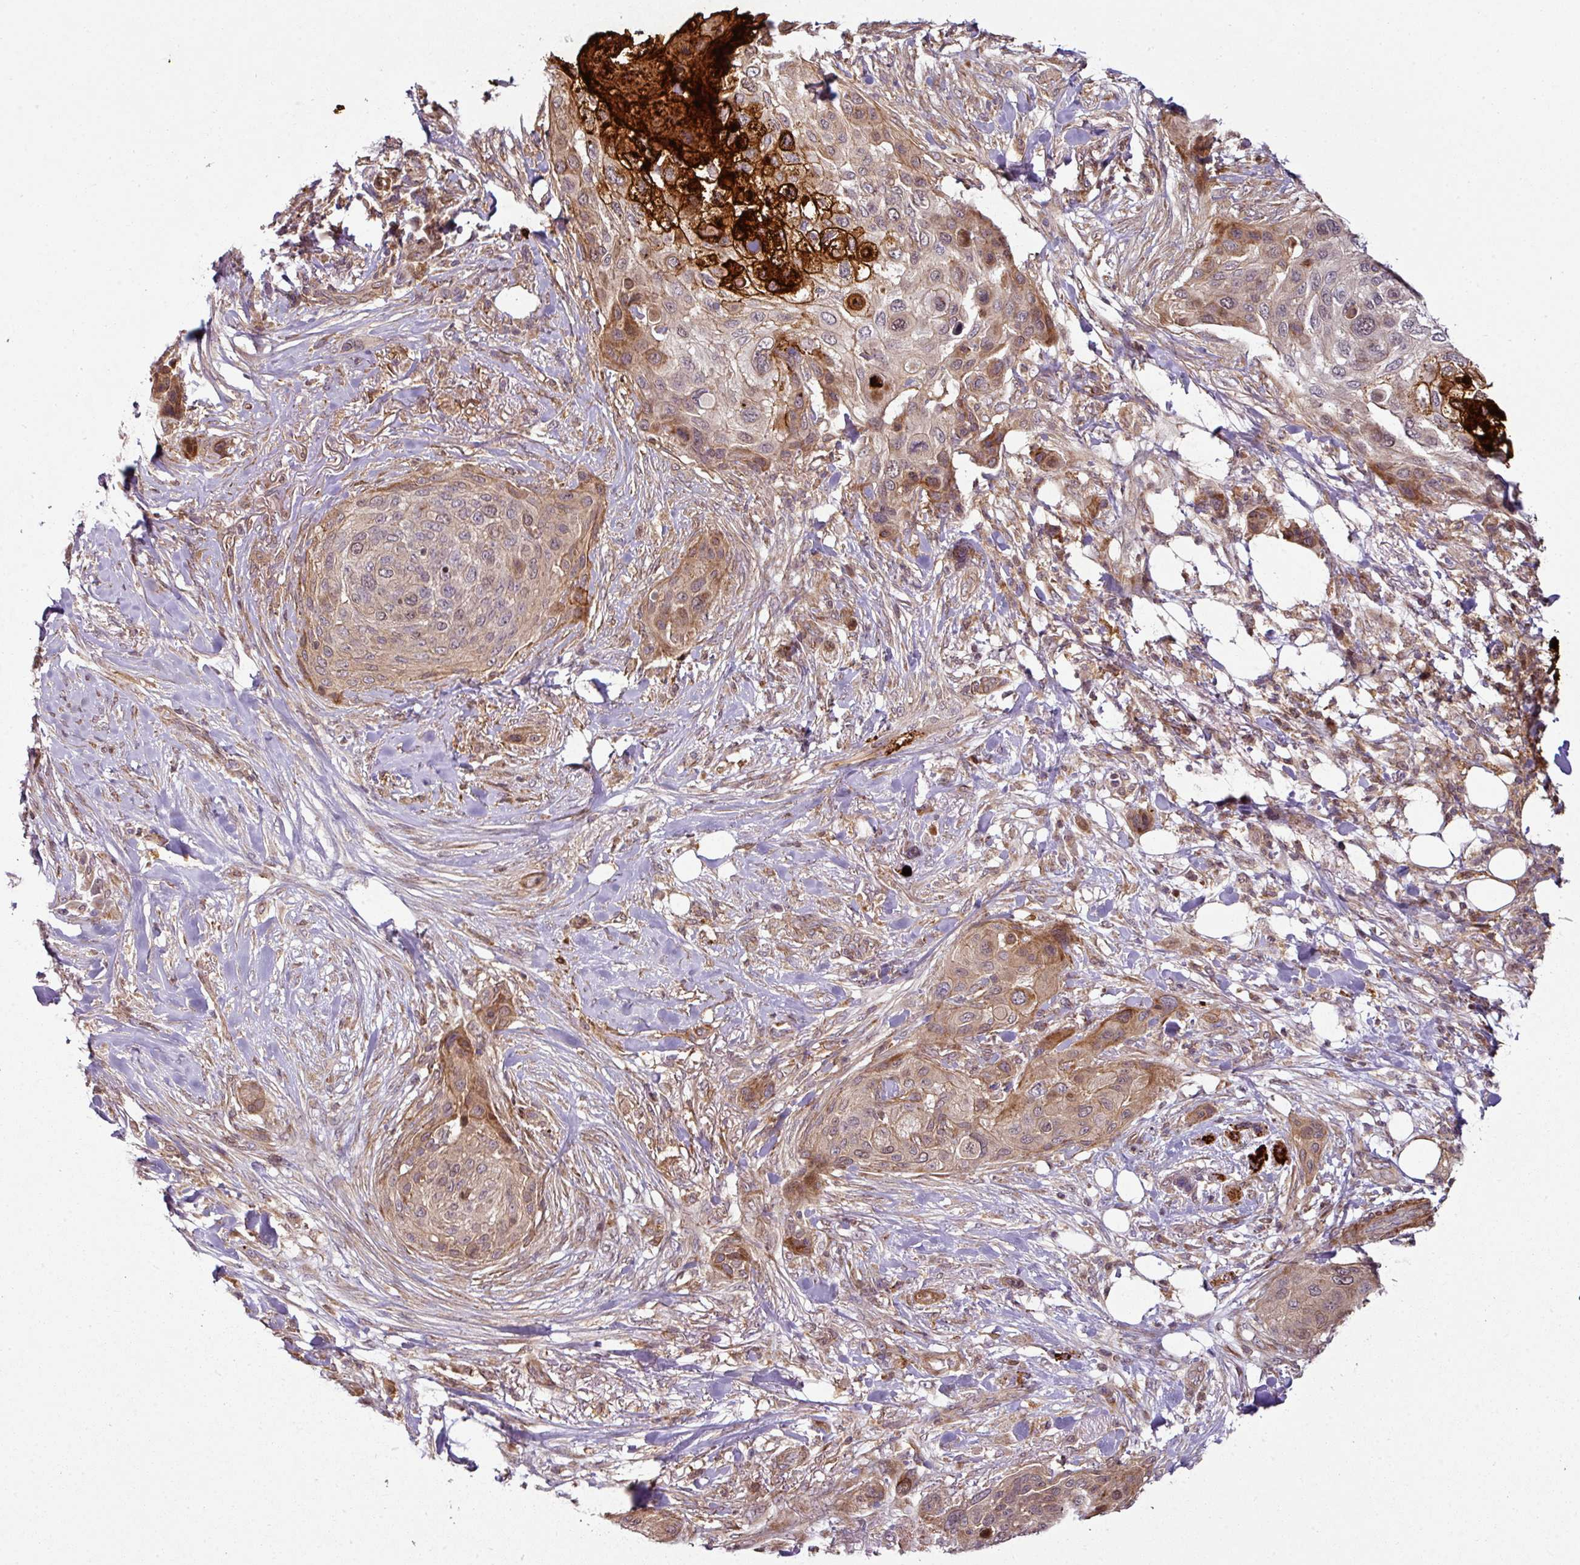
{"staining": {"intensity": "strong", "quantity": "<25%", "location": "cytoplasmic/membranous,nuclear"}, "tissue": "skin cancer", "cell_type": "Tumor cells", "image_type": "cancer", "snomed": [{"axis": "morphology", "description": "Squamous cell carcinoma, NOS"}, {"axis": "topography", "description": "Skin"}], "caption": "Immunohistochemical staining of squamous cell carcinoma (skin) exhibits medium levels of strong cytoplasmic/membranous and nuclear protein expression in approximately <25% of tumor cells. (IHC, brightfield microscopy, high magnification).", "gene": "ATAT1", "patient": {"sex": "female", "age": 87}}